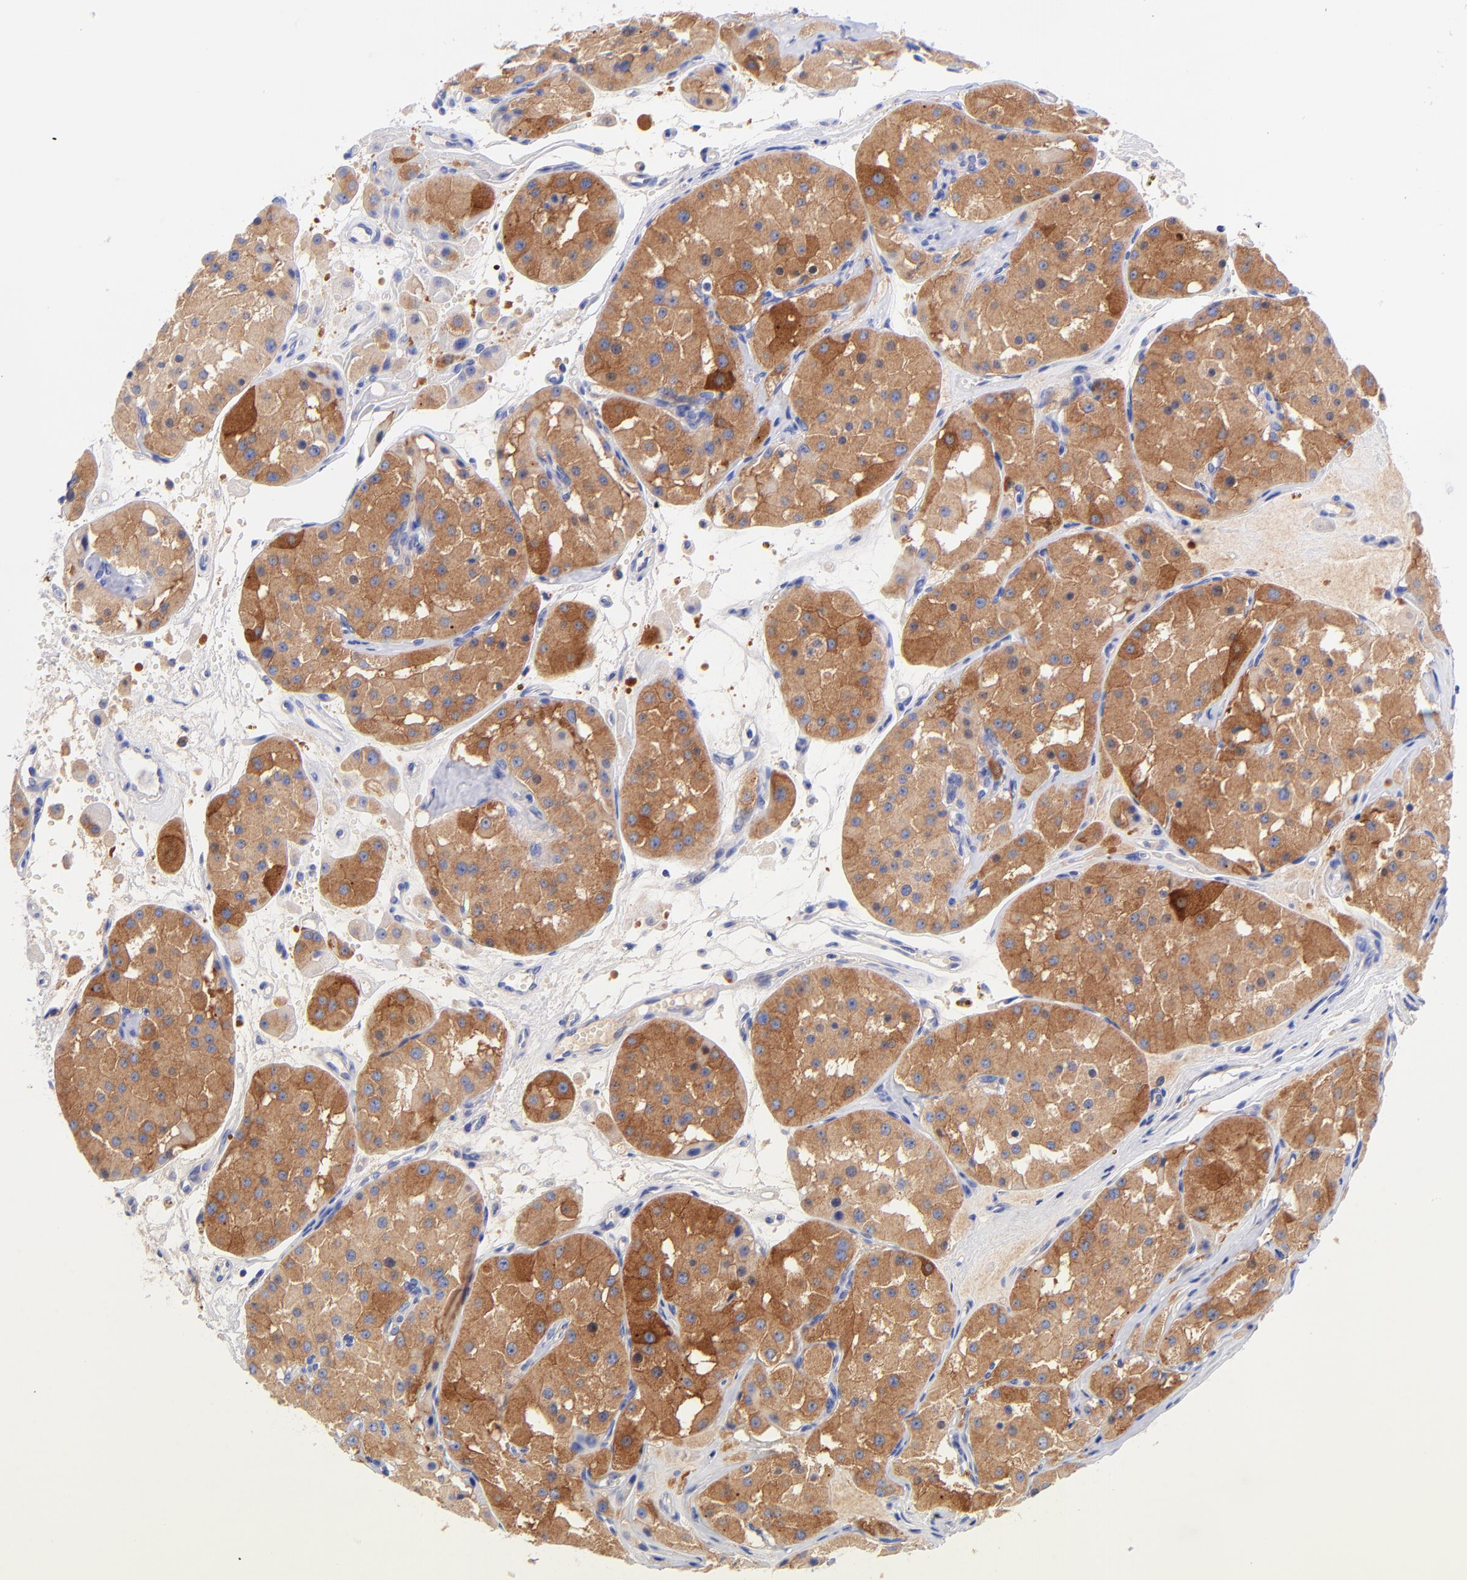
{"staining": {"intensity": "moderate", "quantity": ">75%", "location": "cytoplasmic/membranous"}, "tissue": "renal cancer", "cell_type": "Tumor cells", "image_type": "cancer", "snomed": [{"axis": "morphology", "description": "Adenocarcinoma, uncertain malignant potential"}, {"axis": "topography", "description": "Kidney"}], "caption": "Protein staining displays moderate cytoplasmic/membranous expression in approximately >75% of tumor cells in renal cancer (adenocarcinoma,  uncertain malignant potential).", "gene": "GPHN", "patient": {"sex": "male", "age": 63}}